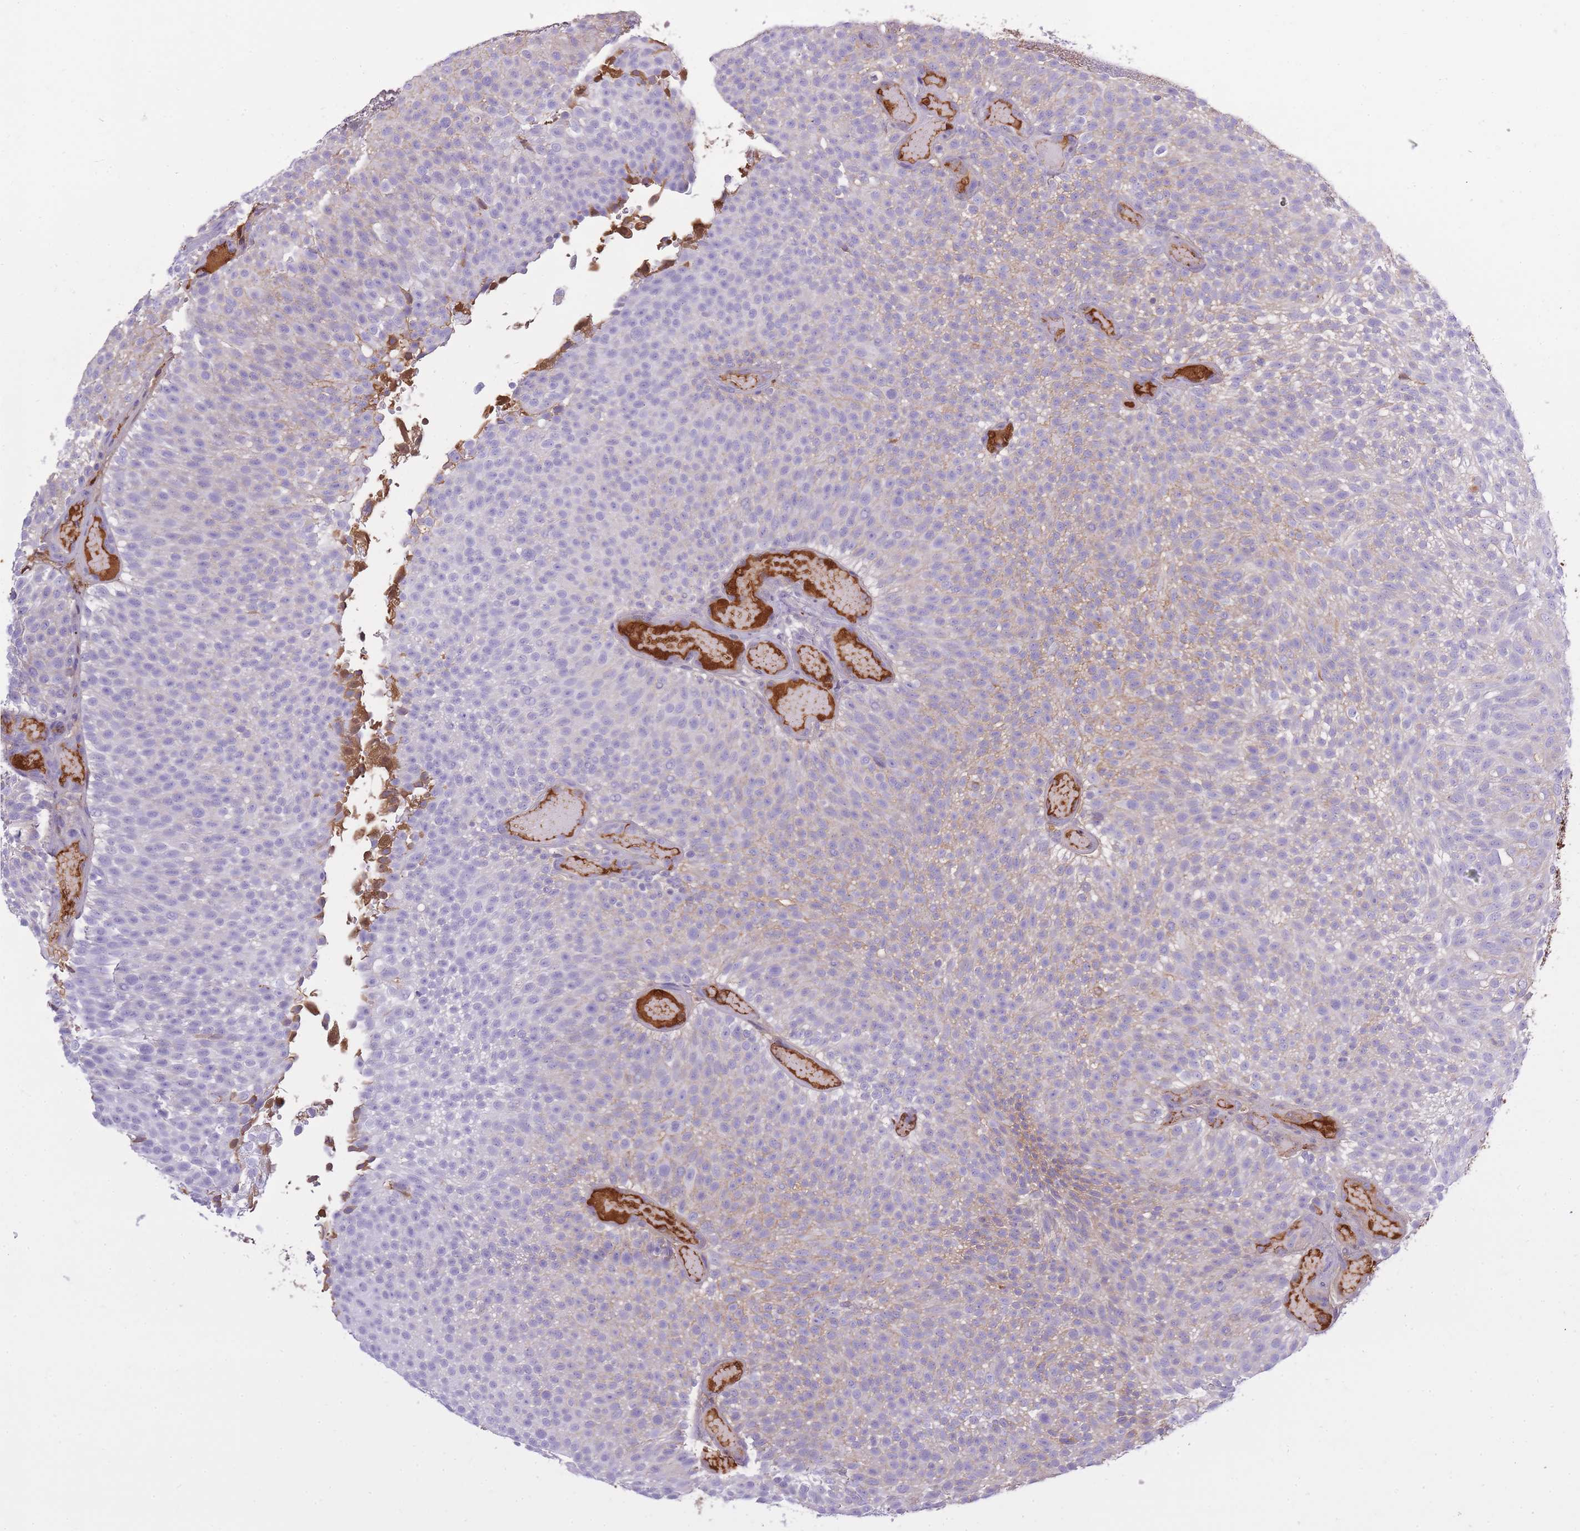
{"staining": {"intensity": "weak", "quantity": "<25%", "location": "cytoplasmic/membranous"}, "tissue": "urothelial cancer", "cell_type": "Tumor cells", "image_type": "cancer", "snomed": [{"axis": "morphology", "description": "Urothelial carcinoma, Low grade"}, {"axis": "topography", "description": "Urinary bladder"}], "caption": "There is no significant expression in tumor cells of urothelial carcinoma (low-grade).", "gene": "IGKV1D-42", "patient": {"sex": "male", "age": 78}}